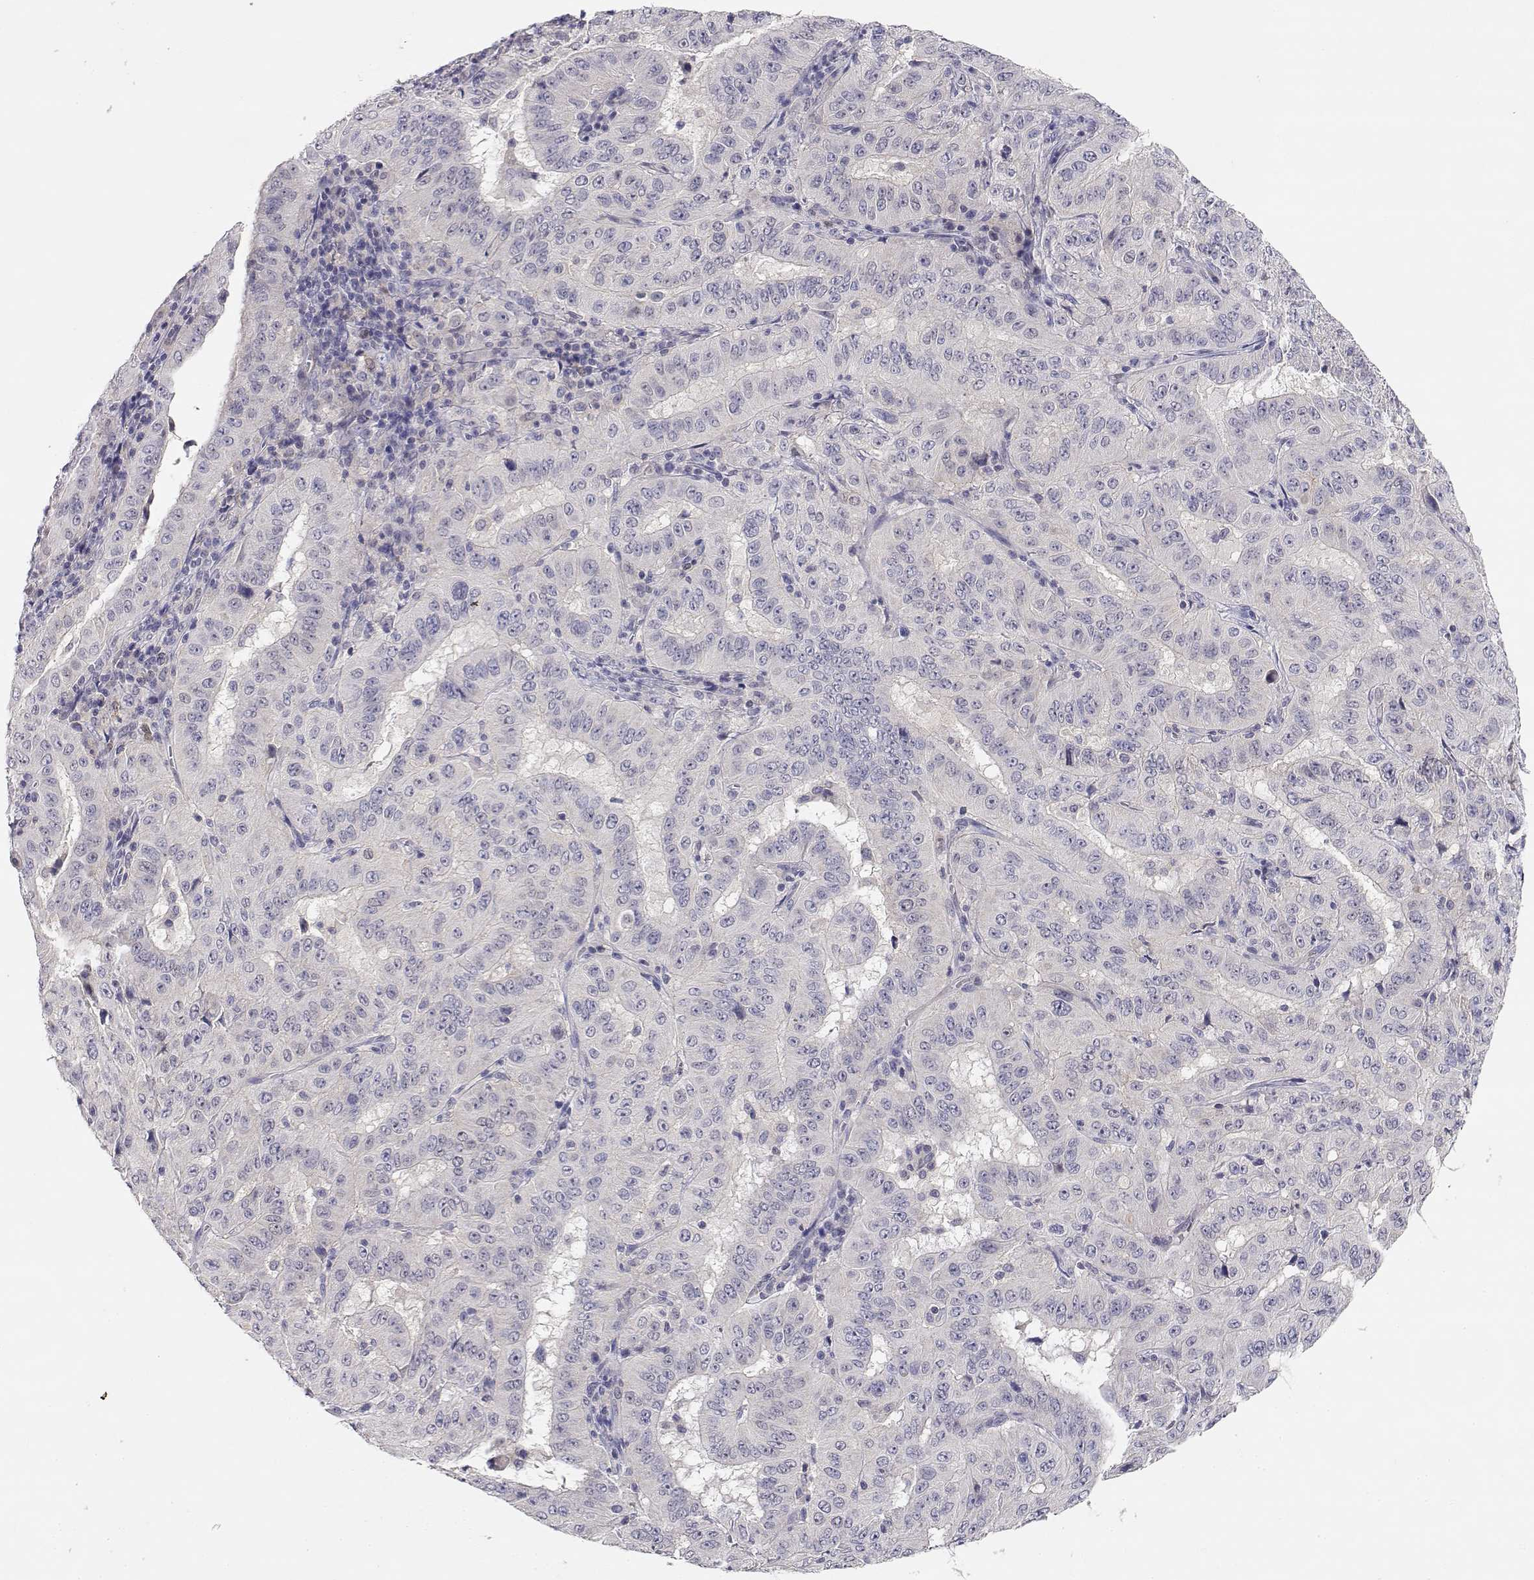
{"staining": {"intensity": "negative", "quantity": "none", "location": "none"}, "tissue": "pancreatic cancer", "cell_type": "Tumor cells", "image_type": "cancer", "snomed": [{"axis": "morphology", "description": "Adenocarcinoma, NOS"}, {"axis": "topography", "description": "Pancreas"}], "caption": "Immunohistochemistry (IHC) image of pancreatic cancer (adenocarcinoma) stained for a protein (brown), which reveals no expression in tumor cells.", "gene": "ADA", "patient": {"sex": "male", "age": 63}}